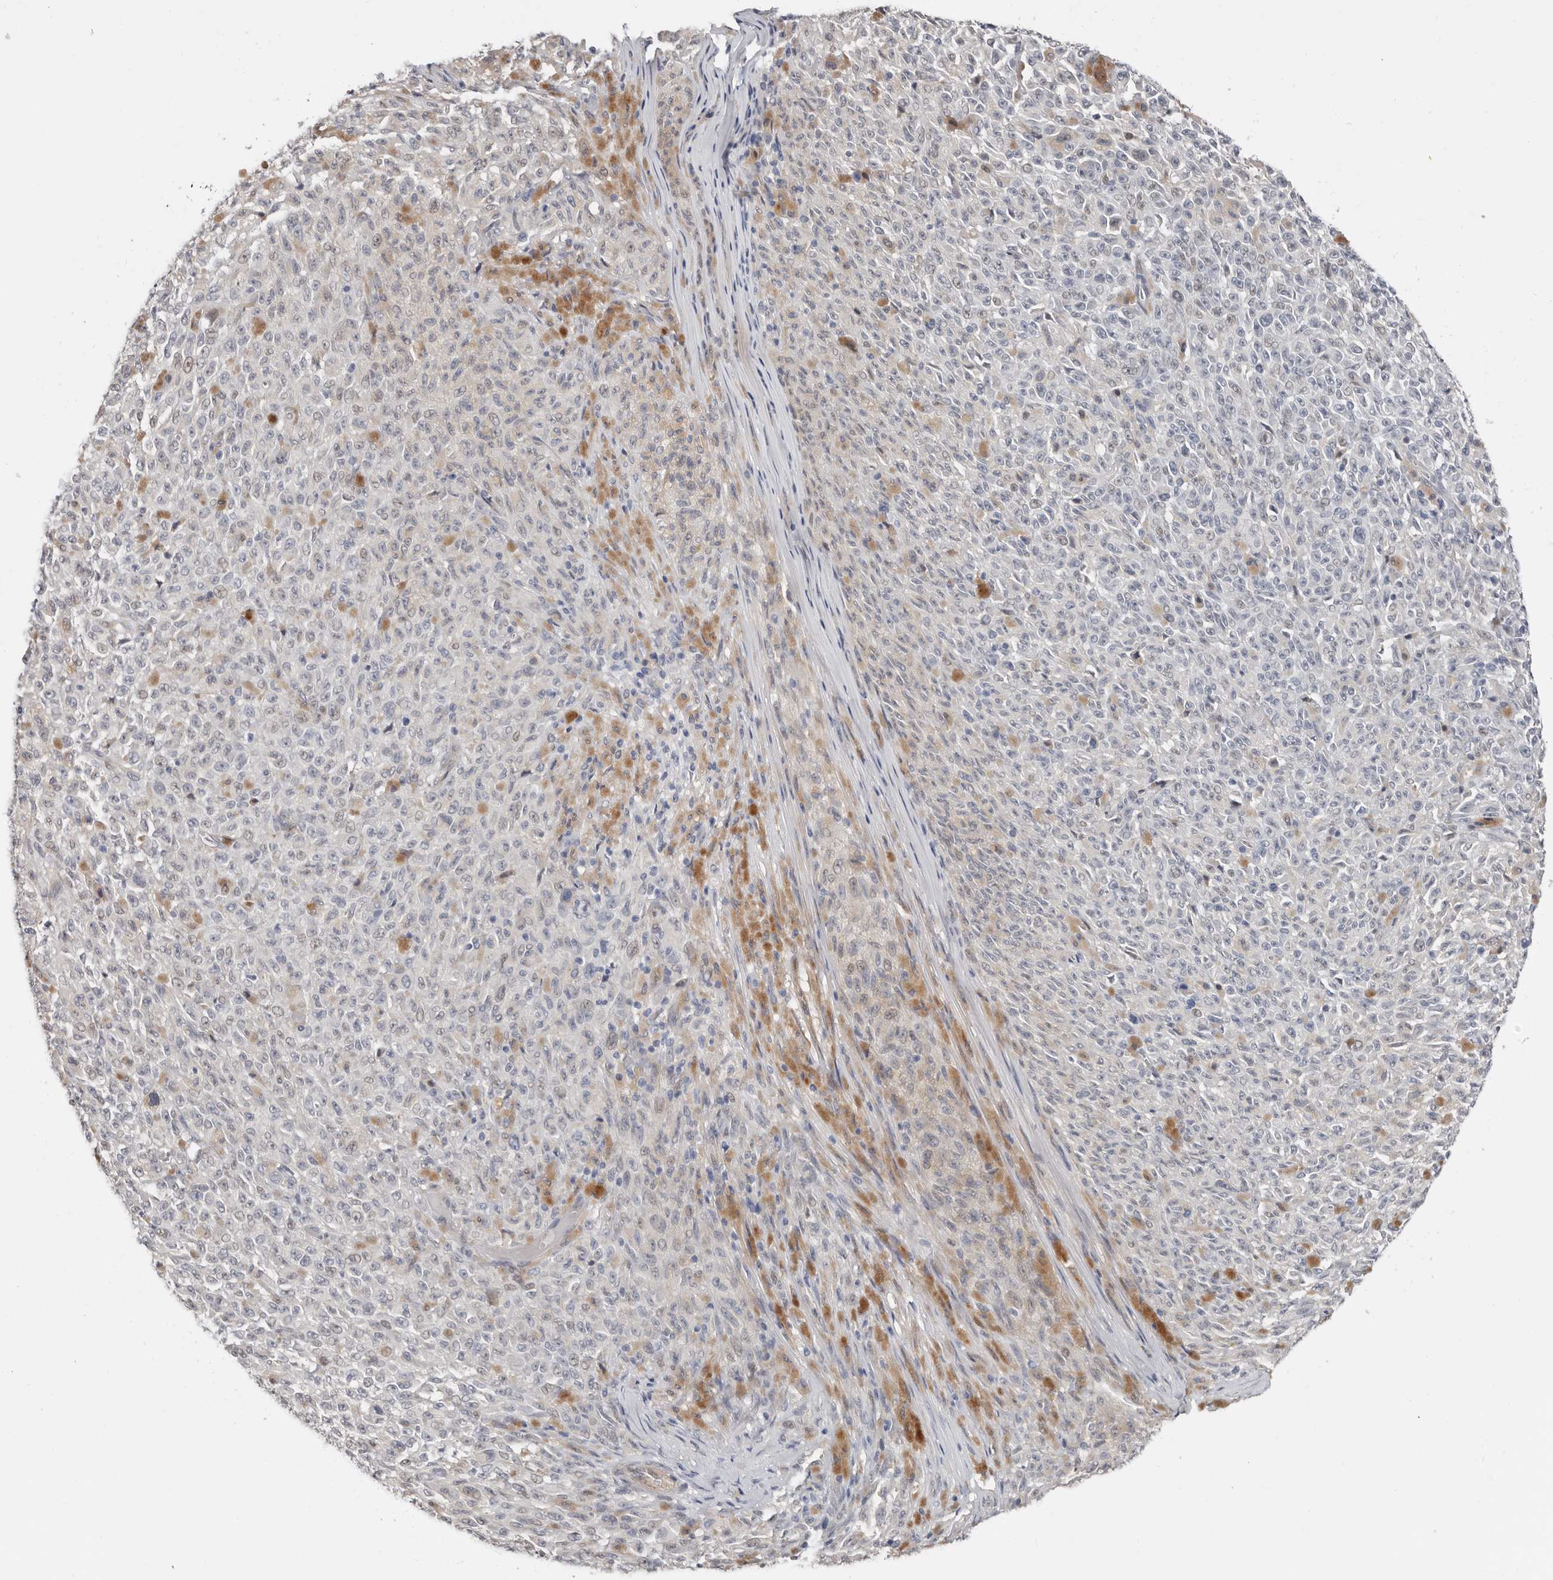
{"staining": {"intensity": "negative", "quantity": "none", "location": "none"}, "tissue": "melanoma", "cell_type": "Tumor cells", "image_type": "cancer", "snomed": [{"axis": "morphology", "description": "Malignant melanoma, NOS"}, {"axis": "topography", "description": "Skin"}], "caption": "The IHC image has no significant positivity in tumor cells of melanoma tissue.", "gene": "ASRGL1", "patient": {"sex": "female", "age": 82}}